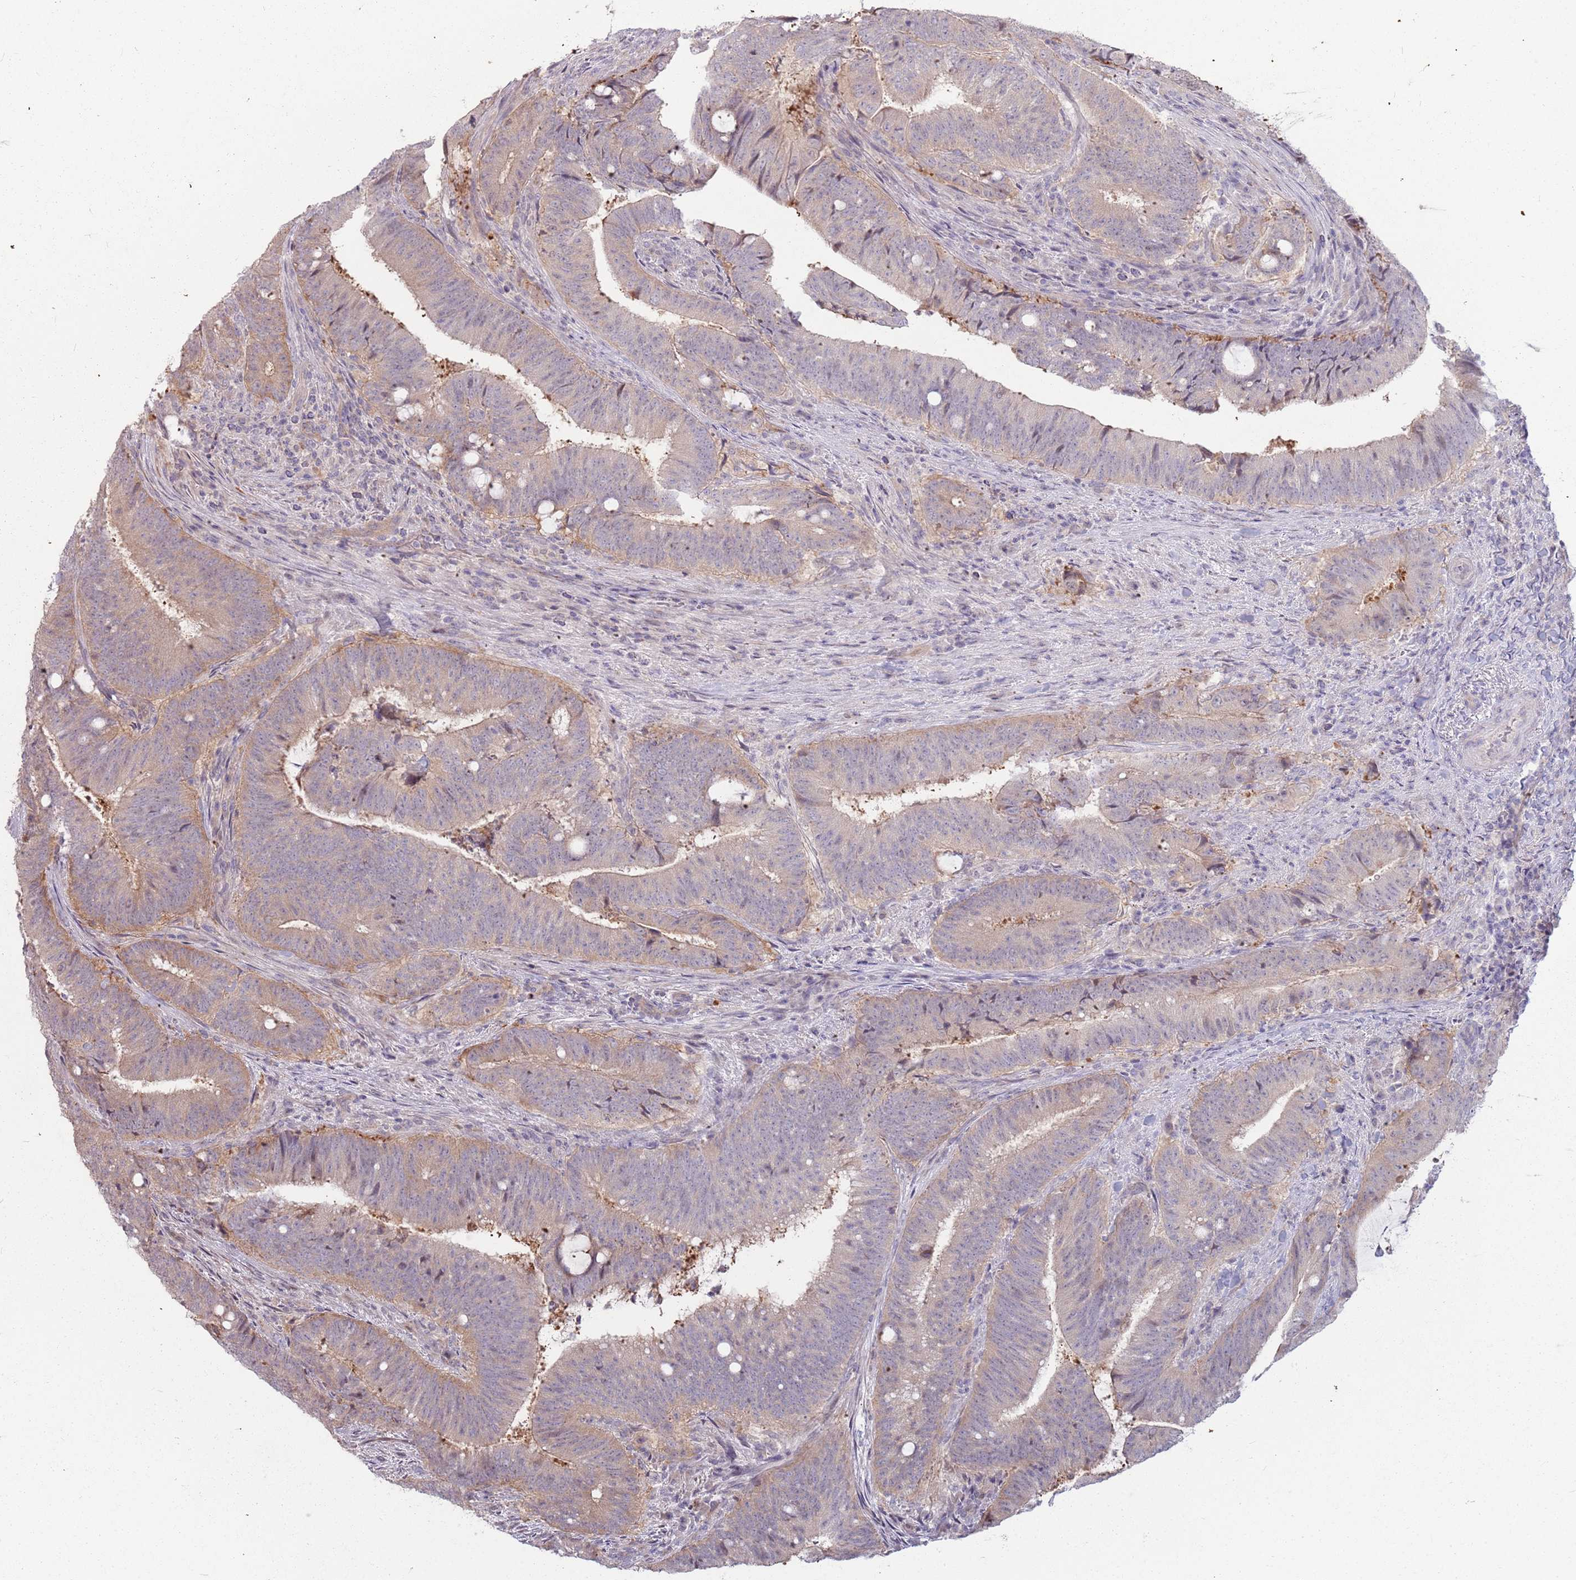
{"staining": {"intensity": "weak", "quantity": "<25%", "location": "cytoplasmic/membranous"}, "tissue": "colorectal cancer", "cell_type": "Tumor cells", "image_type": "cancer", "snomed": [{"axis": "morphology", "description": "Adenocarcinoma, NOS"}, {"axis": "topography", "description": "Colon"}], "caption": "Histopathology image shows no significant protein staining in tumor cells of colorectal adenocarcinoma.", "gene": "LDHD", "patient": {"sex": "female", "age": 43}}